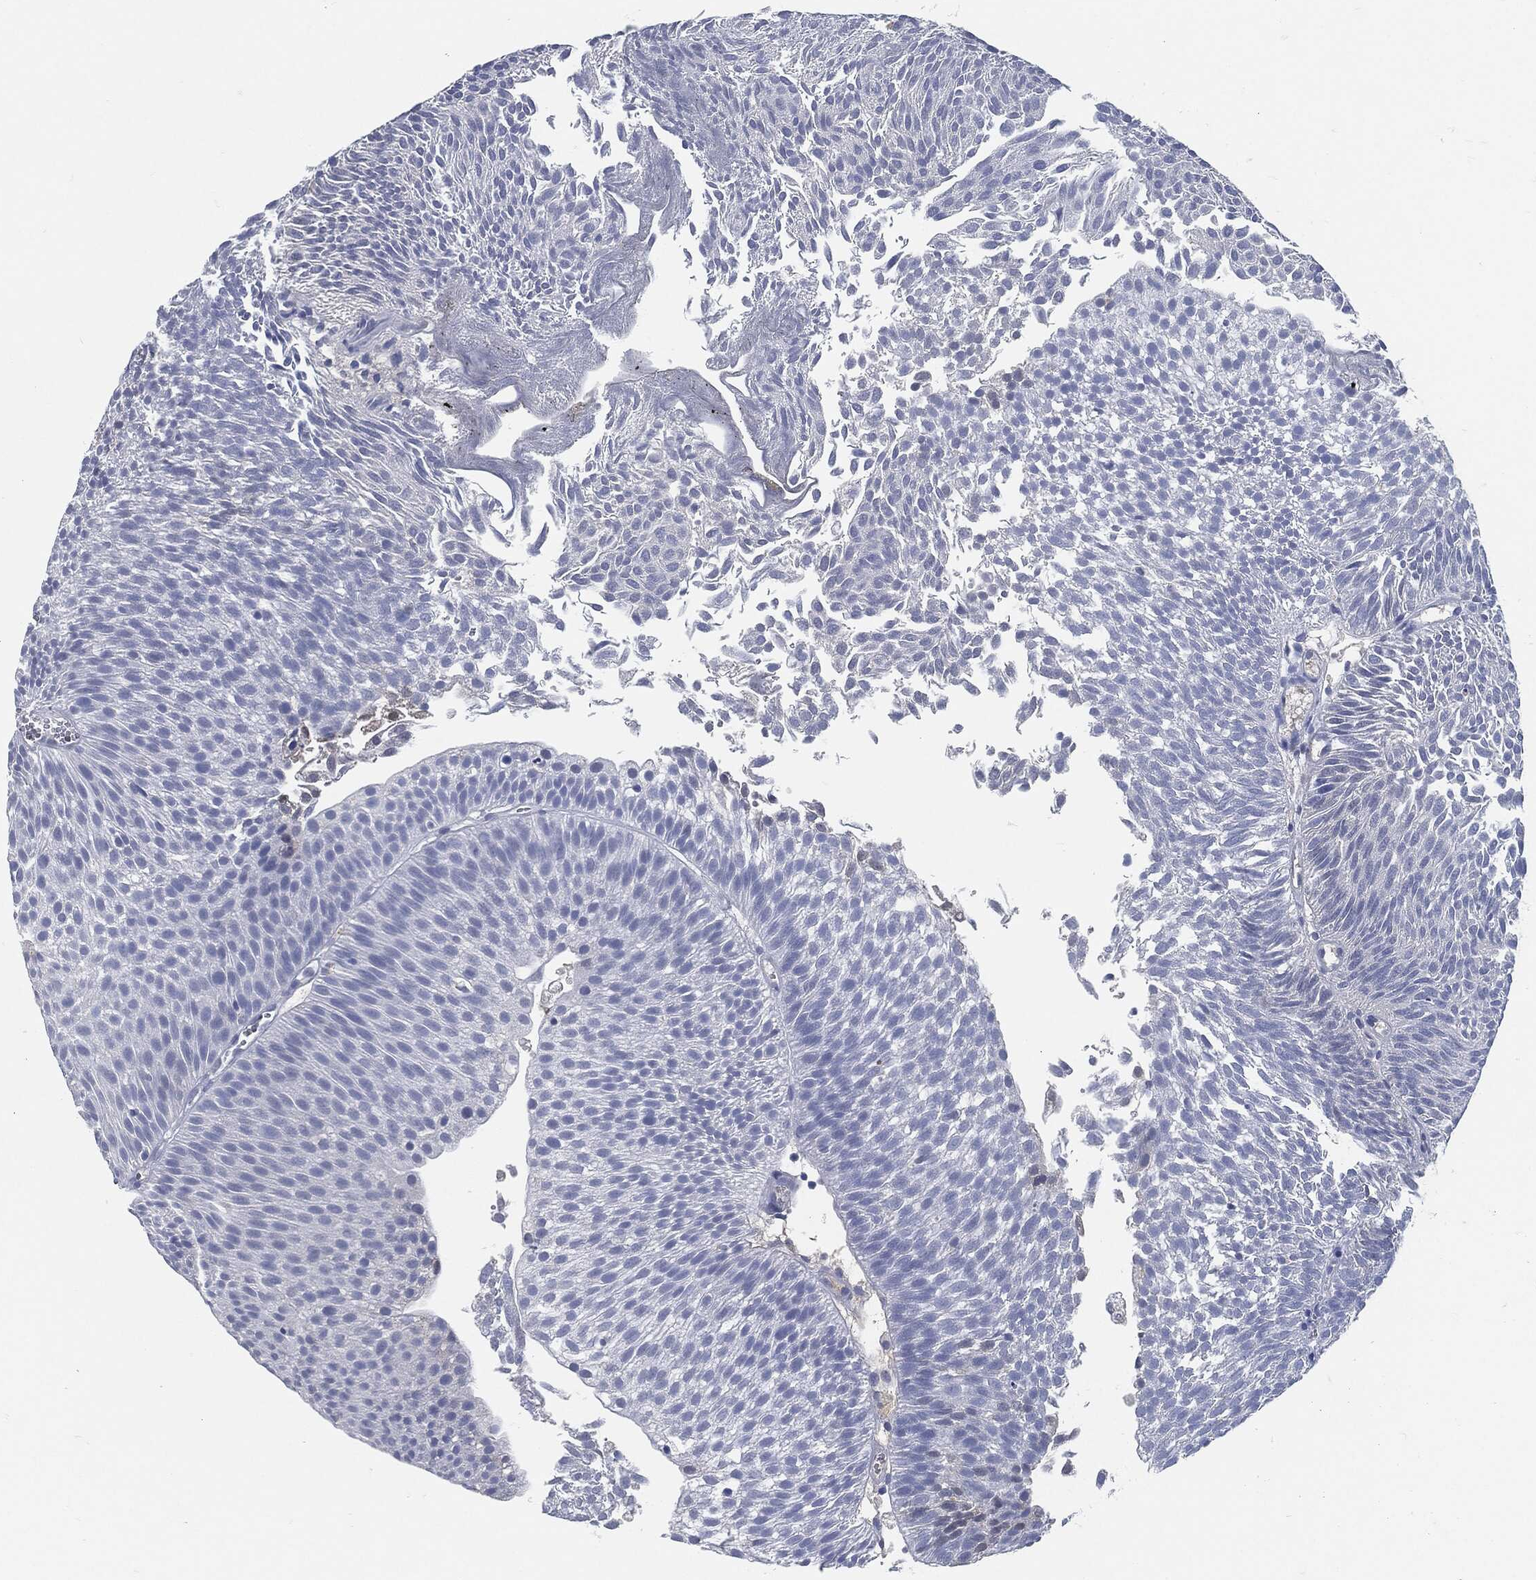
{"staining": {"intensity": "negative", "quantity": "none", "location": "none"}, "tissue": "urothelial cancer", "cell_type": "Tumor cells", "image_type": "cancer", "snomed": [{"axis": "morphology", "description": "Urothelial carcinoma, Low grade"}, {"axis": "topography", "description": "Urinary bladder"}], "caption": "High magnification brightfield microscopy of low-grade urothelial carcinoma stained with DAB (brown) and counterstained with hematoxylin (blue): tumor cells show no significant staining.", "gene": "MST1", "patient": {"sex": "male", "age": 65}}